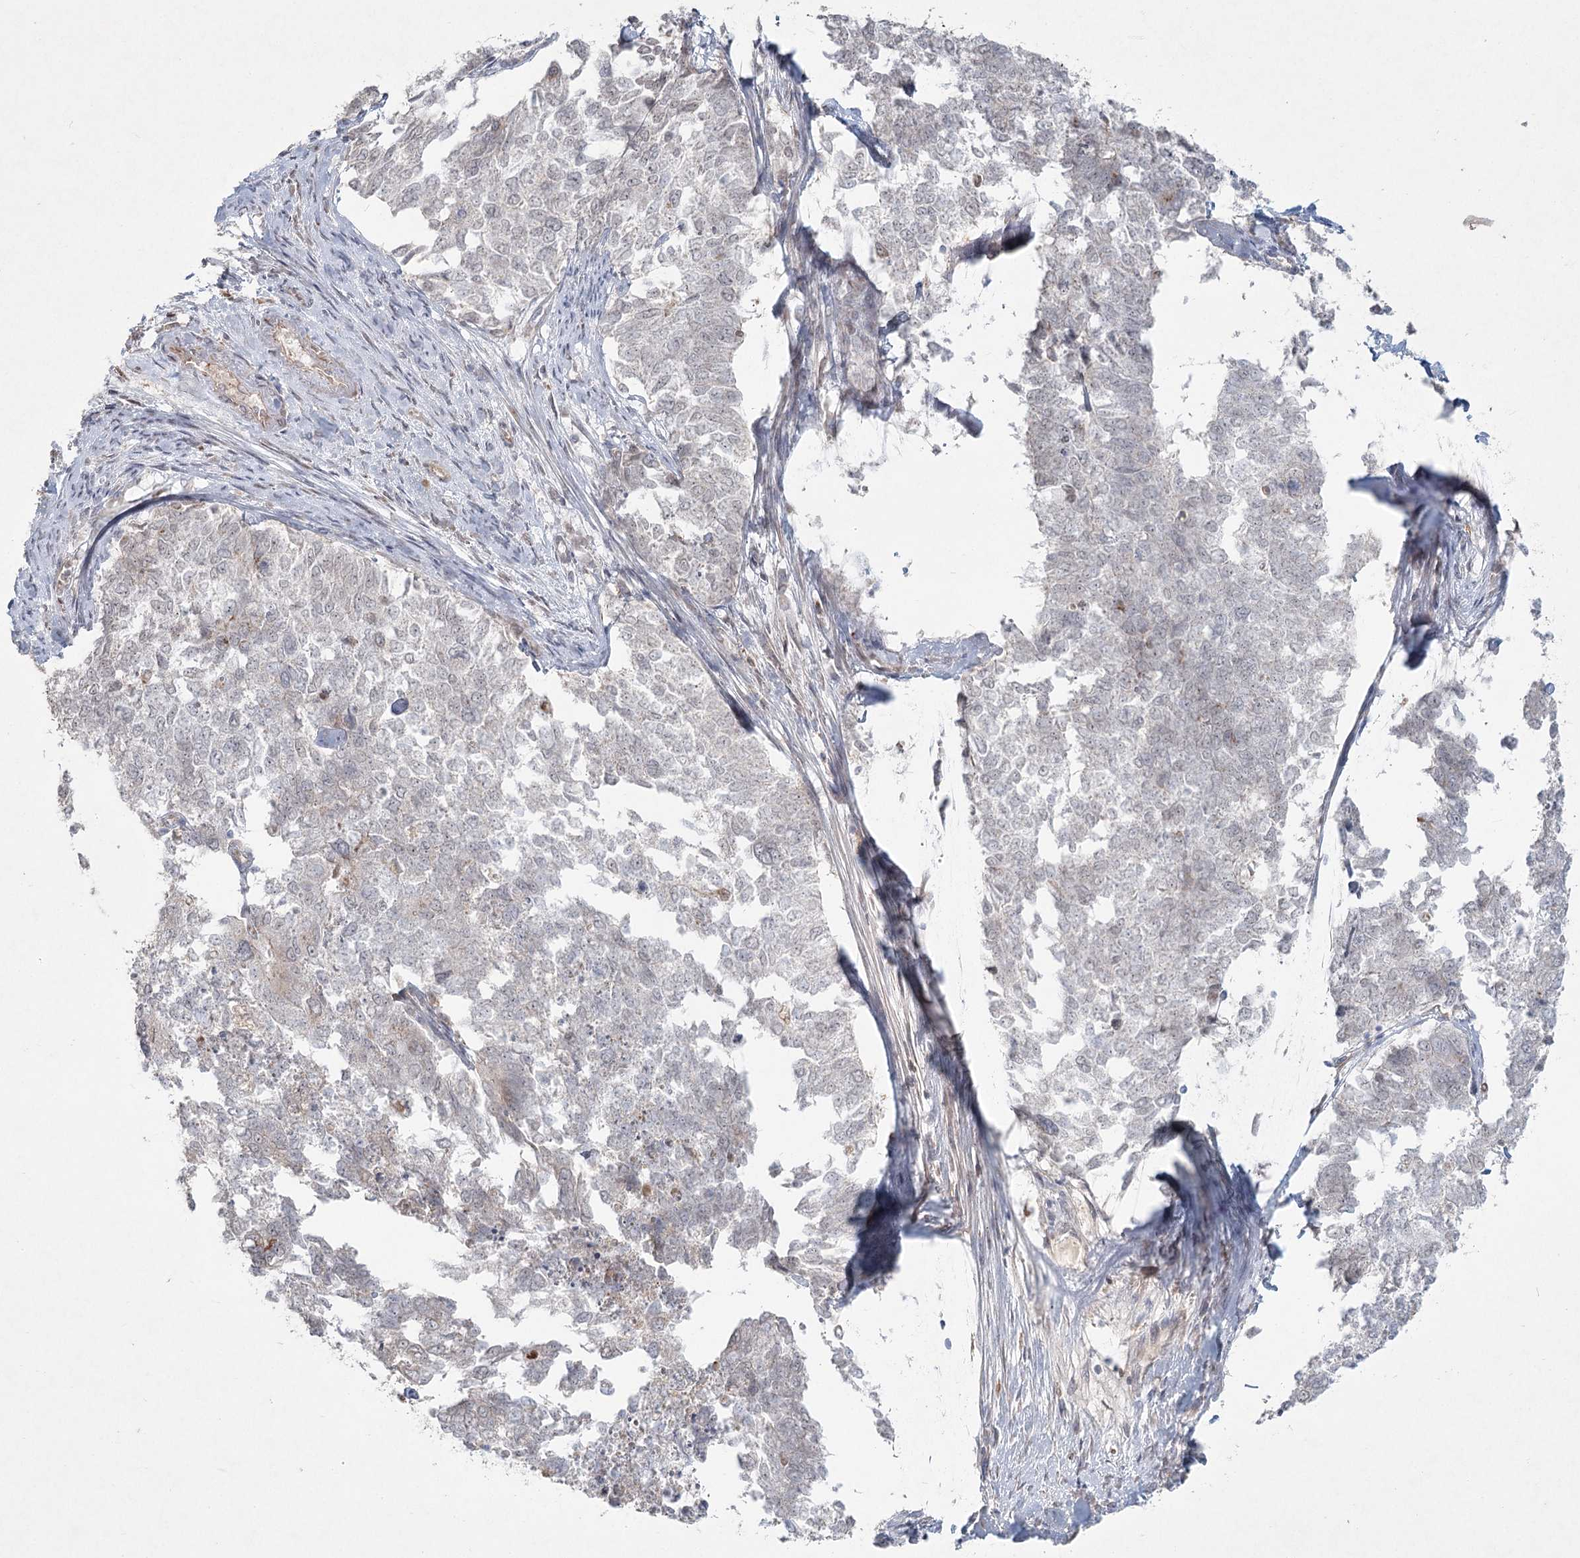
{"staining": {"intensity": "negative", "quantity": "none", "location": "none"}, "tissue": "cervical cancer", "cell_type": "Tumor cells", "image_type": "cancer", "snomed": [{"axis": "morphology", "description": "Squamous cell carcinoma, NOS"}, {"axis": "topography", "description": "Cervix"}], "caption": "A micrograph of human cervical squamous cell carcinoma is negative for staining in tumor cells.", "gene": "LRP2BP", "patient": {"sex": "female", "age": 63}}